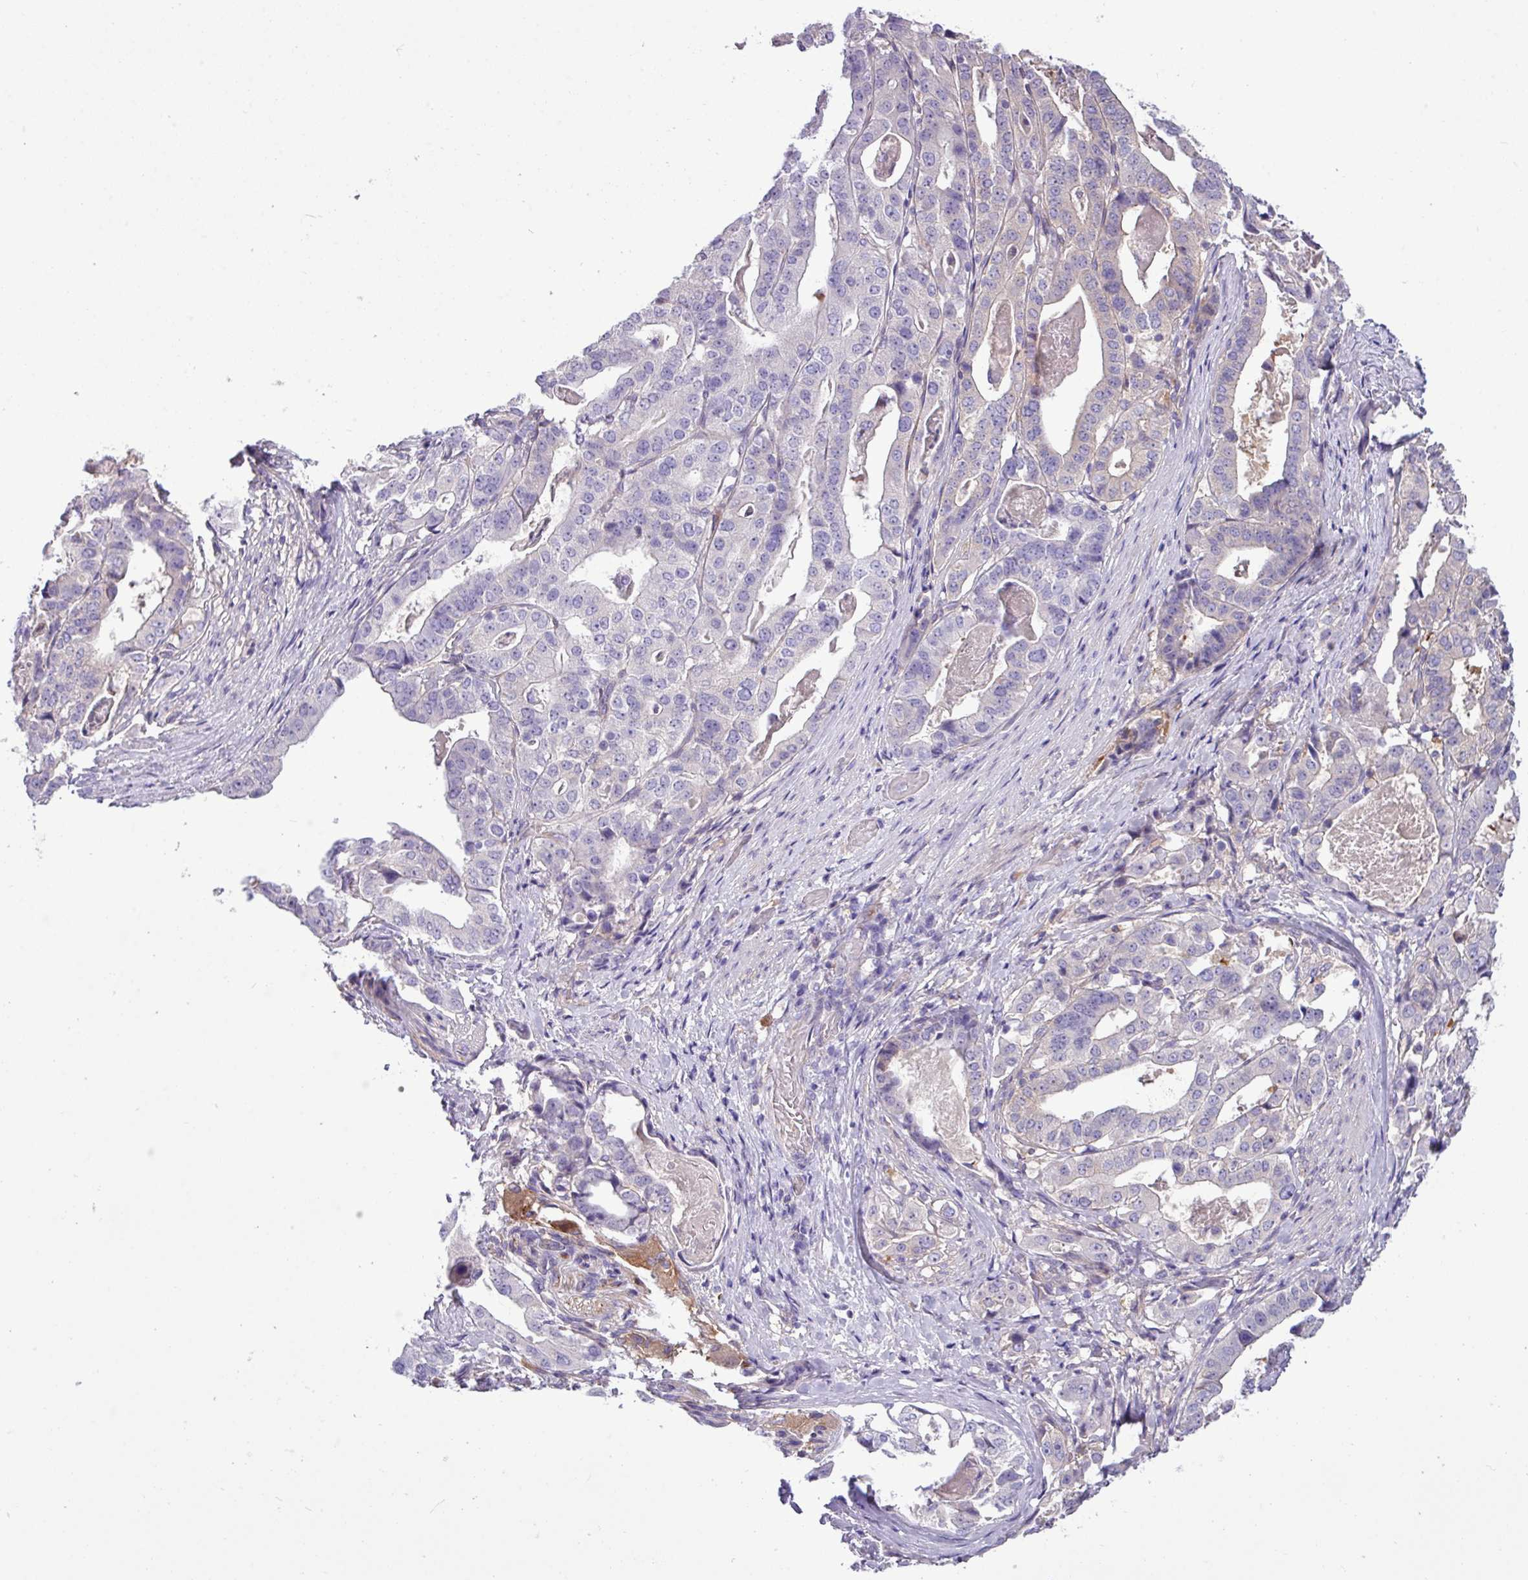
{"staining": {"intensity": "negative", "quantity": "none", "location": "none"}, "tissue": "stomach cancer", "cell_type": "Tumor cells", "image_type": "cancer", "snomed": [{"axis": "morphology", "description": "Adenocarcinoma, NOS"}, {"axis": "topography", "description": "Stomach"}], "caption": "Immunohistochemical staining of stomach adenocarcinoma displays no significant expression in tumor cells.", "gene": "KIRREL3", "patient": {"sex": "male", "age": 48}}